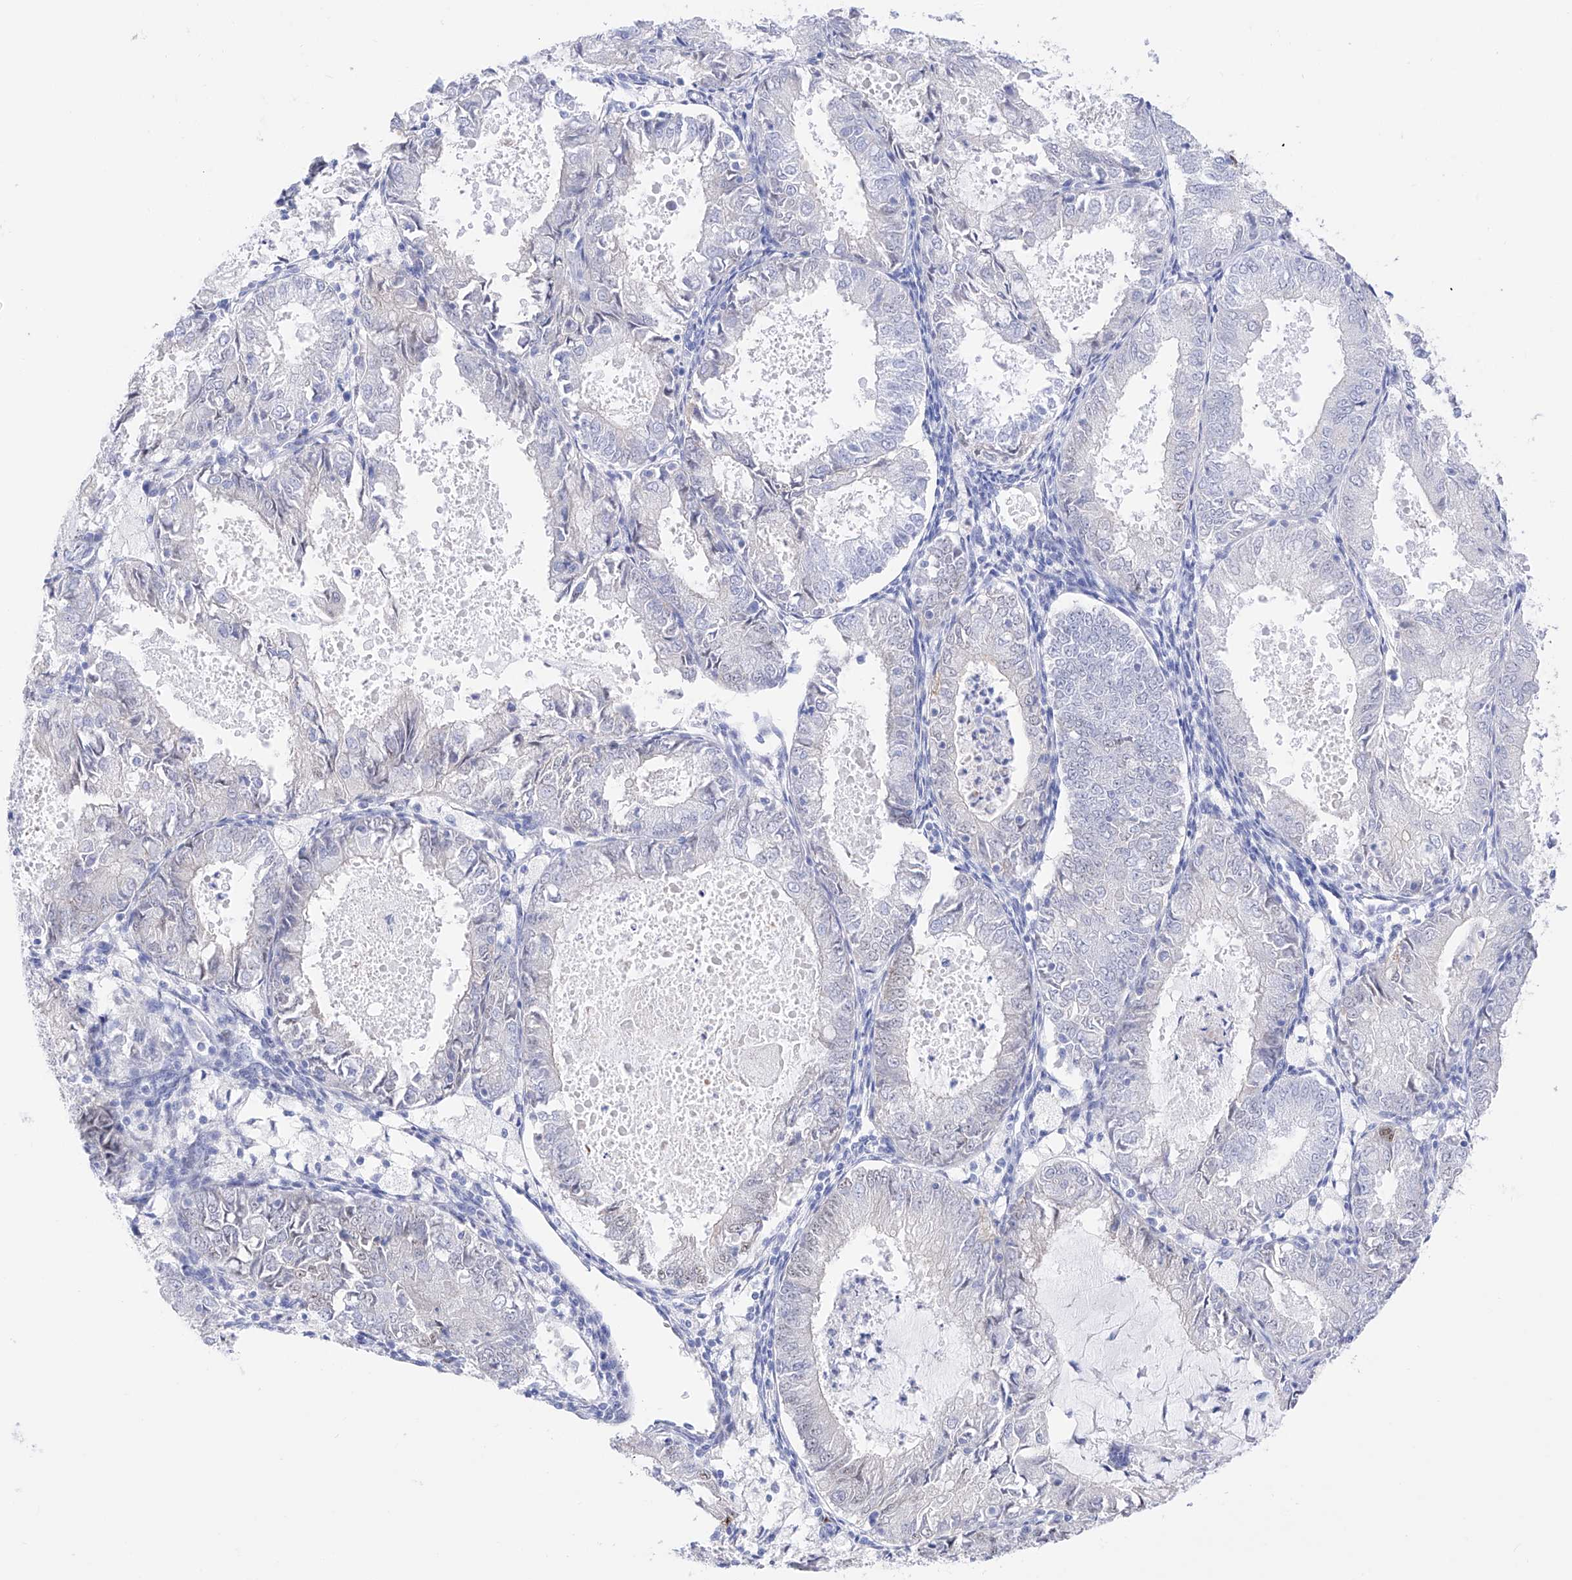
{"staining": {"intensity": "negative", "quantity": "none", "location": "none"}, "tissue": "endometrial cancer", "cell_type": "Tumor cells", "image_type": "cancer", "snomed": [{"axis": "morphology", "description": "Adenocarcinoma, NOS"}, {"axis": "topography", "description": "Endometrium"}], "caption": "Endometrial cancer (adenocarcinoma) stained for a protein using immunohistochemistry (IHC) reveals no positivity tumor cells.", "gene": "TRPC7", "patient": {"sex": "female", "age": 57}}